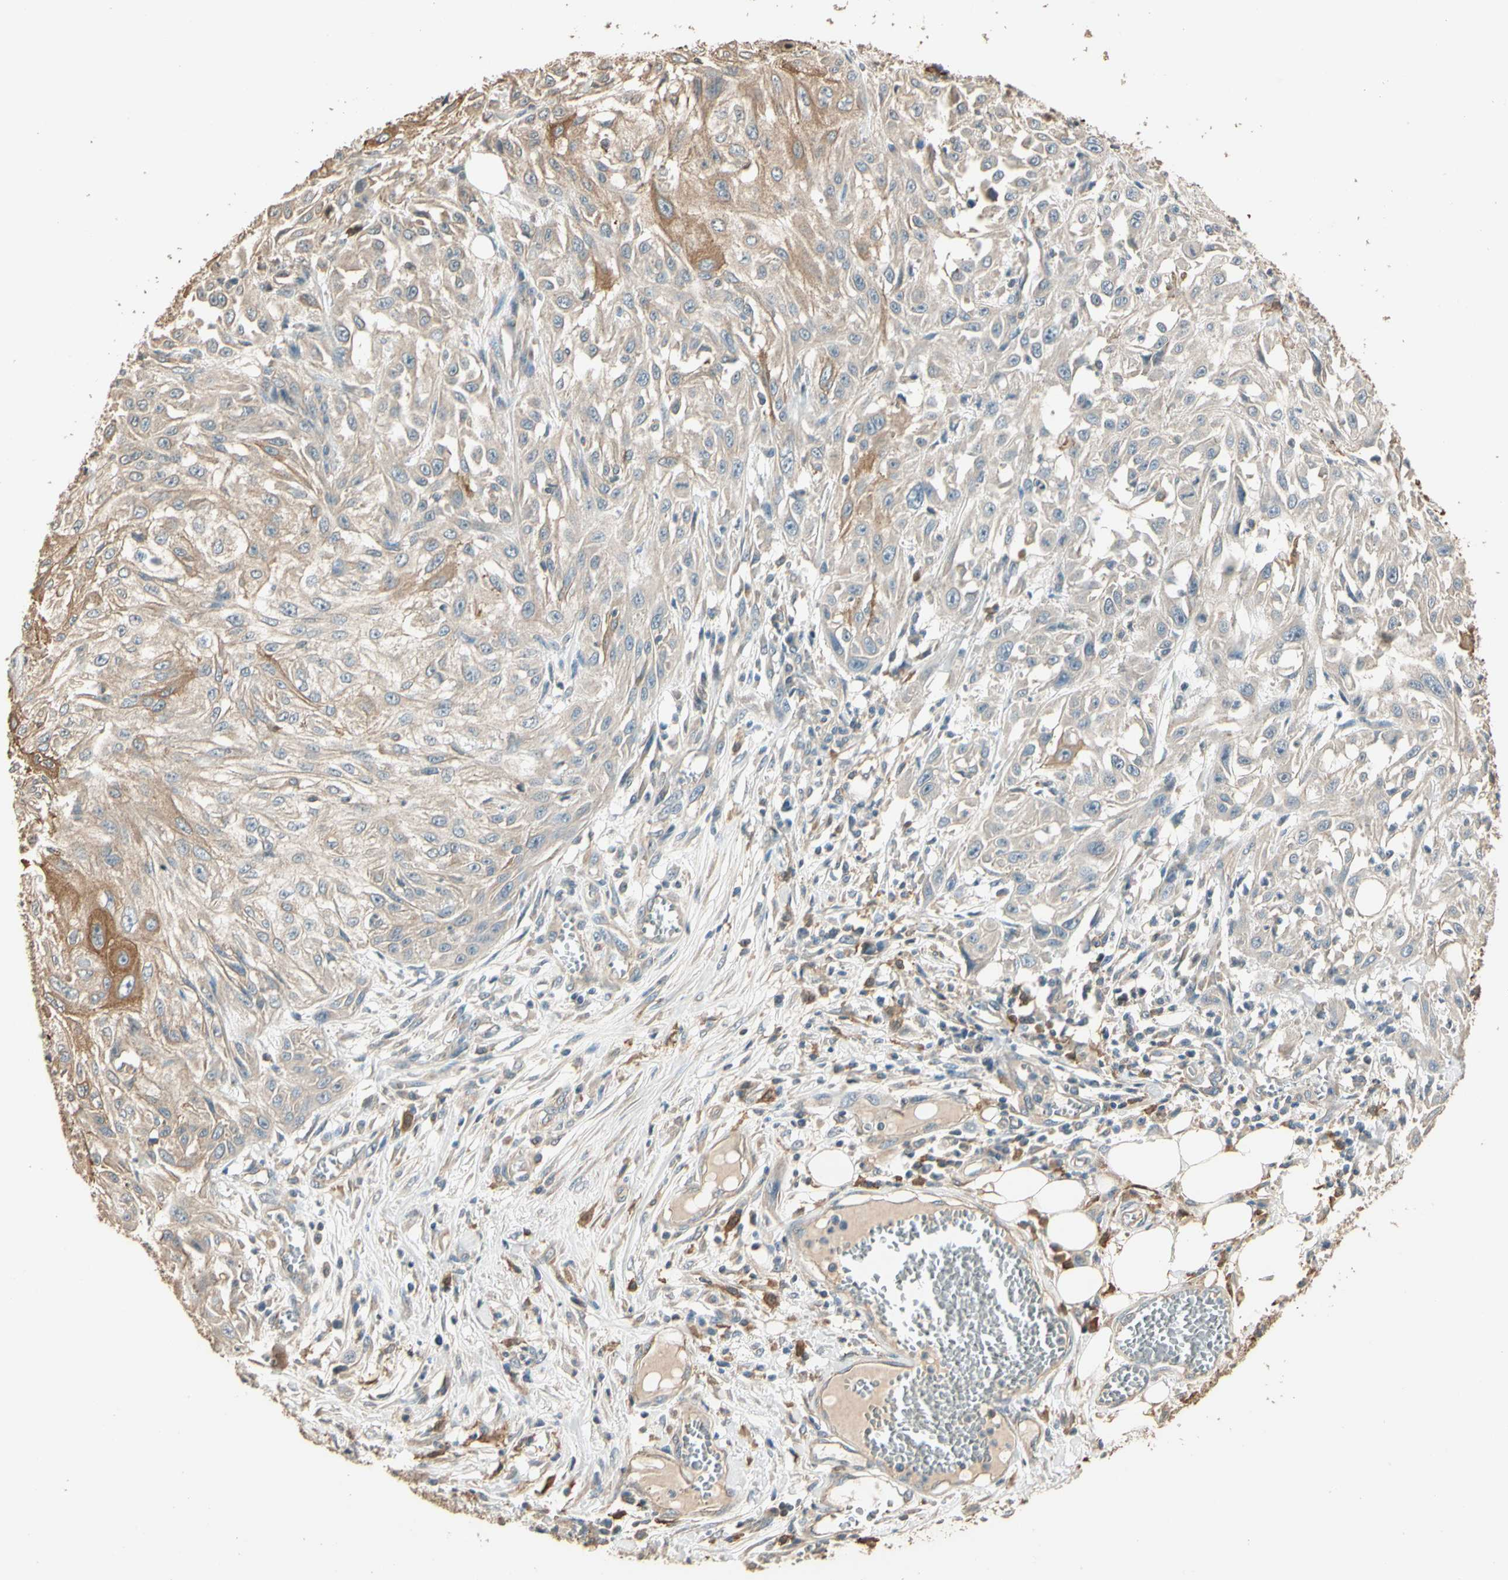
{"staining": {"intensity": "weak", "quantity": "25%-75%", "location": "cytoplasmic/membranous"}, "tissue": "skin cancer", "cell_type": "Tumor cells", "image_type": "cancer", "snomed": [{"axis": "morphology", "description": "Squamous cell carcinoma, NOS"}, {"axis": "topography", "description": "Skin"}], "caption": "Skin squamous cell carcinoma stained with IHC exhibits weak cytoplasmic/membranous expression in about 25%-75% of tumor cells.", "gene": "CDH6", "patient": {"sex": "male", "age": 75}}